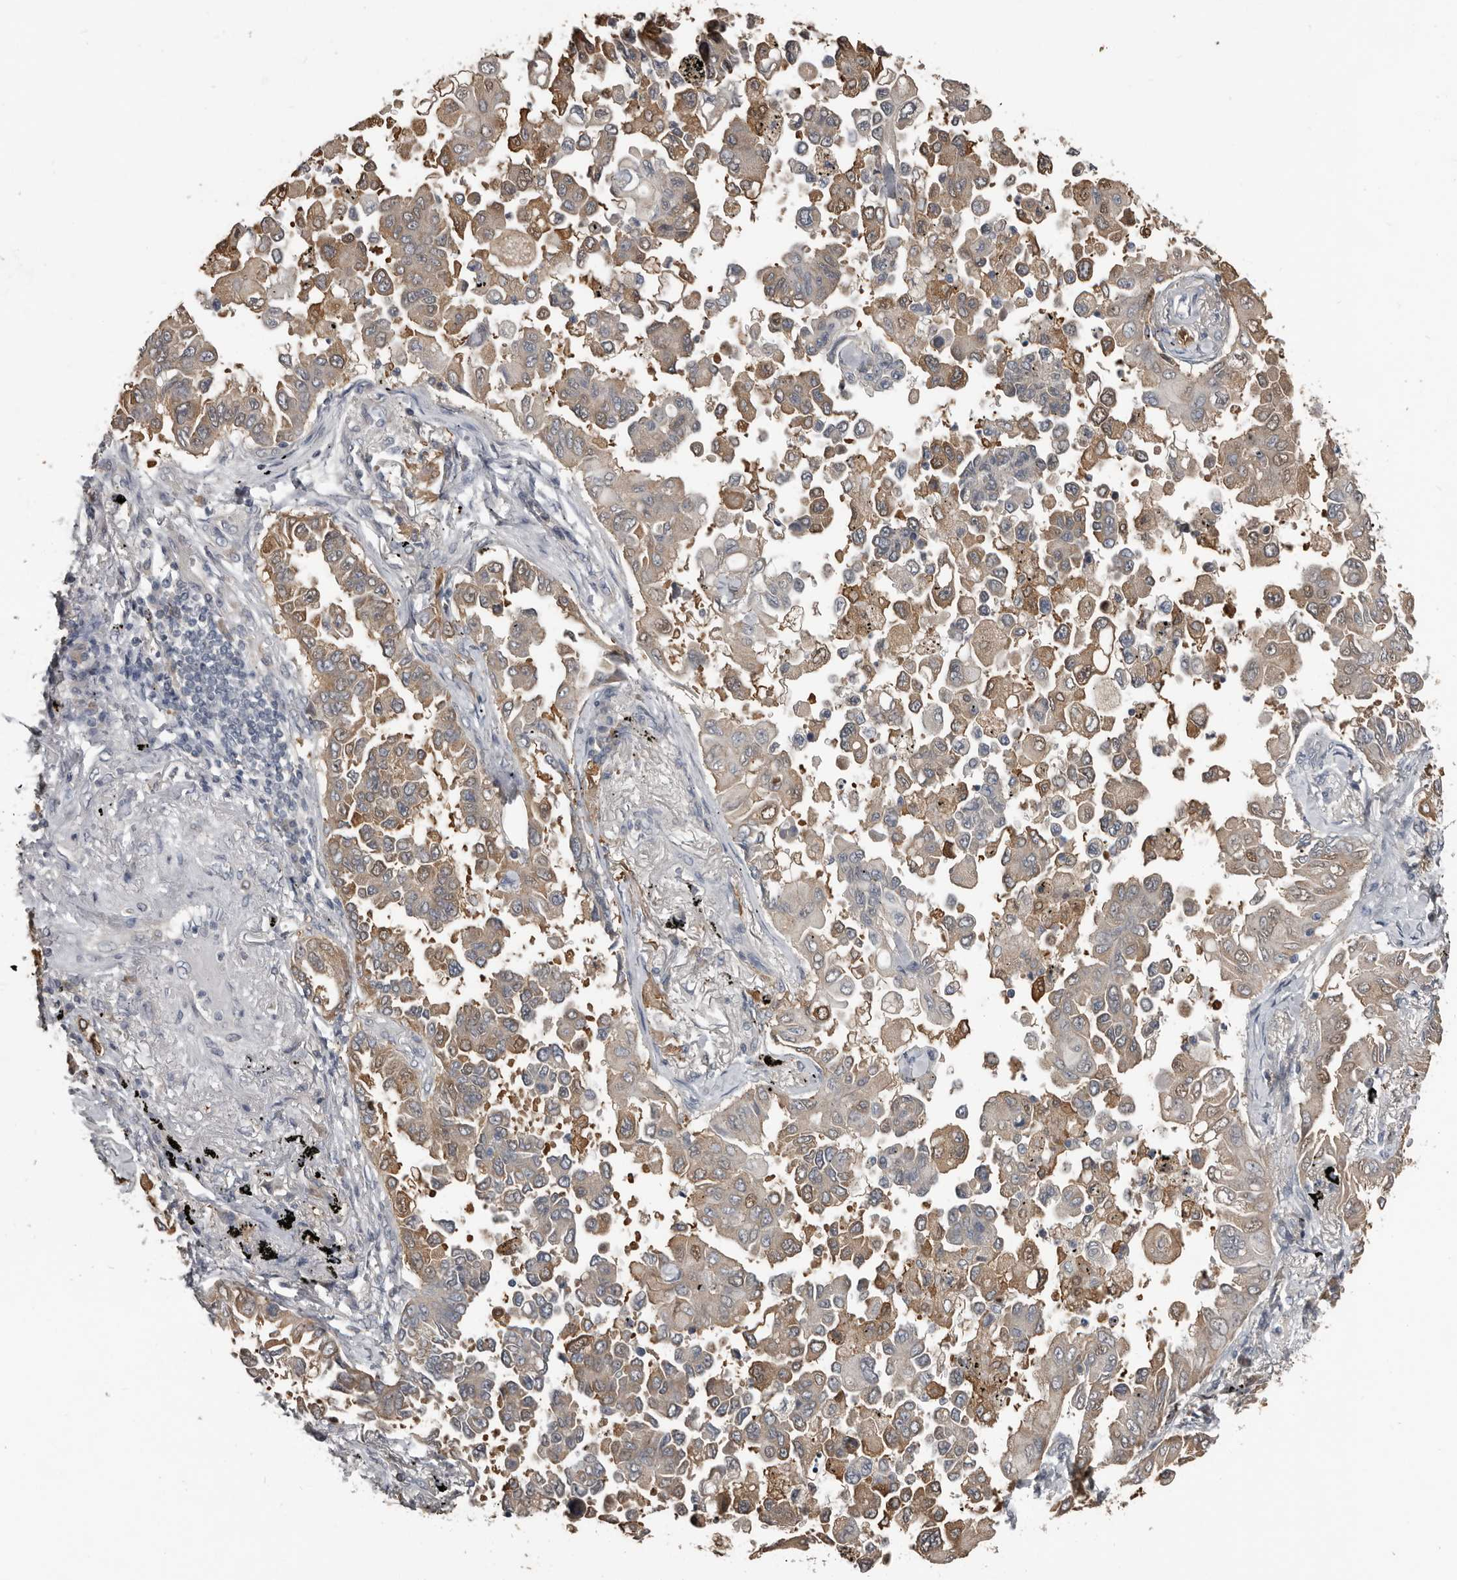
{"staining": {"intensity": "moderate", "quantity": ">75%", "location": "cytoplasmic/membranous"}, "tissue": "lung cancer", "cell_type": "Tumor cells", "image_type": "cancer", "snomed": [{"axis": "morphology", "description": "Adenocarcinoma, NOS"}, {"axis": "topography", "description": "Lung"}], "caption": "The immunohistochemical stain labels moderate cytoplasmic/membranous staining in tumor cells of adenocarcinoma (lung) tissue.", "gene": "KCNJ8", "patient": {"sex": "female", "age": 67}}